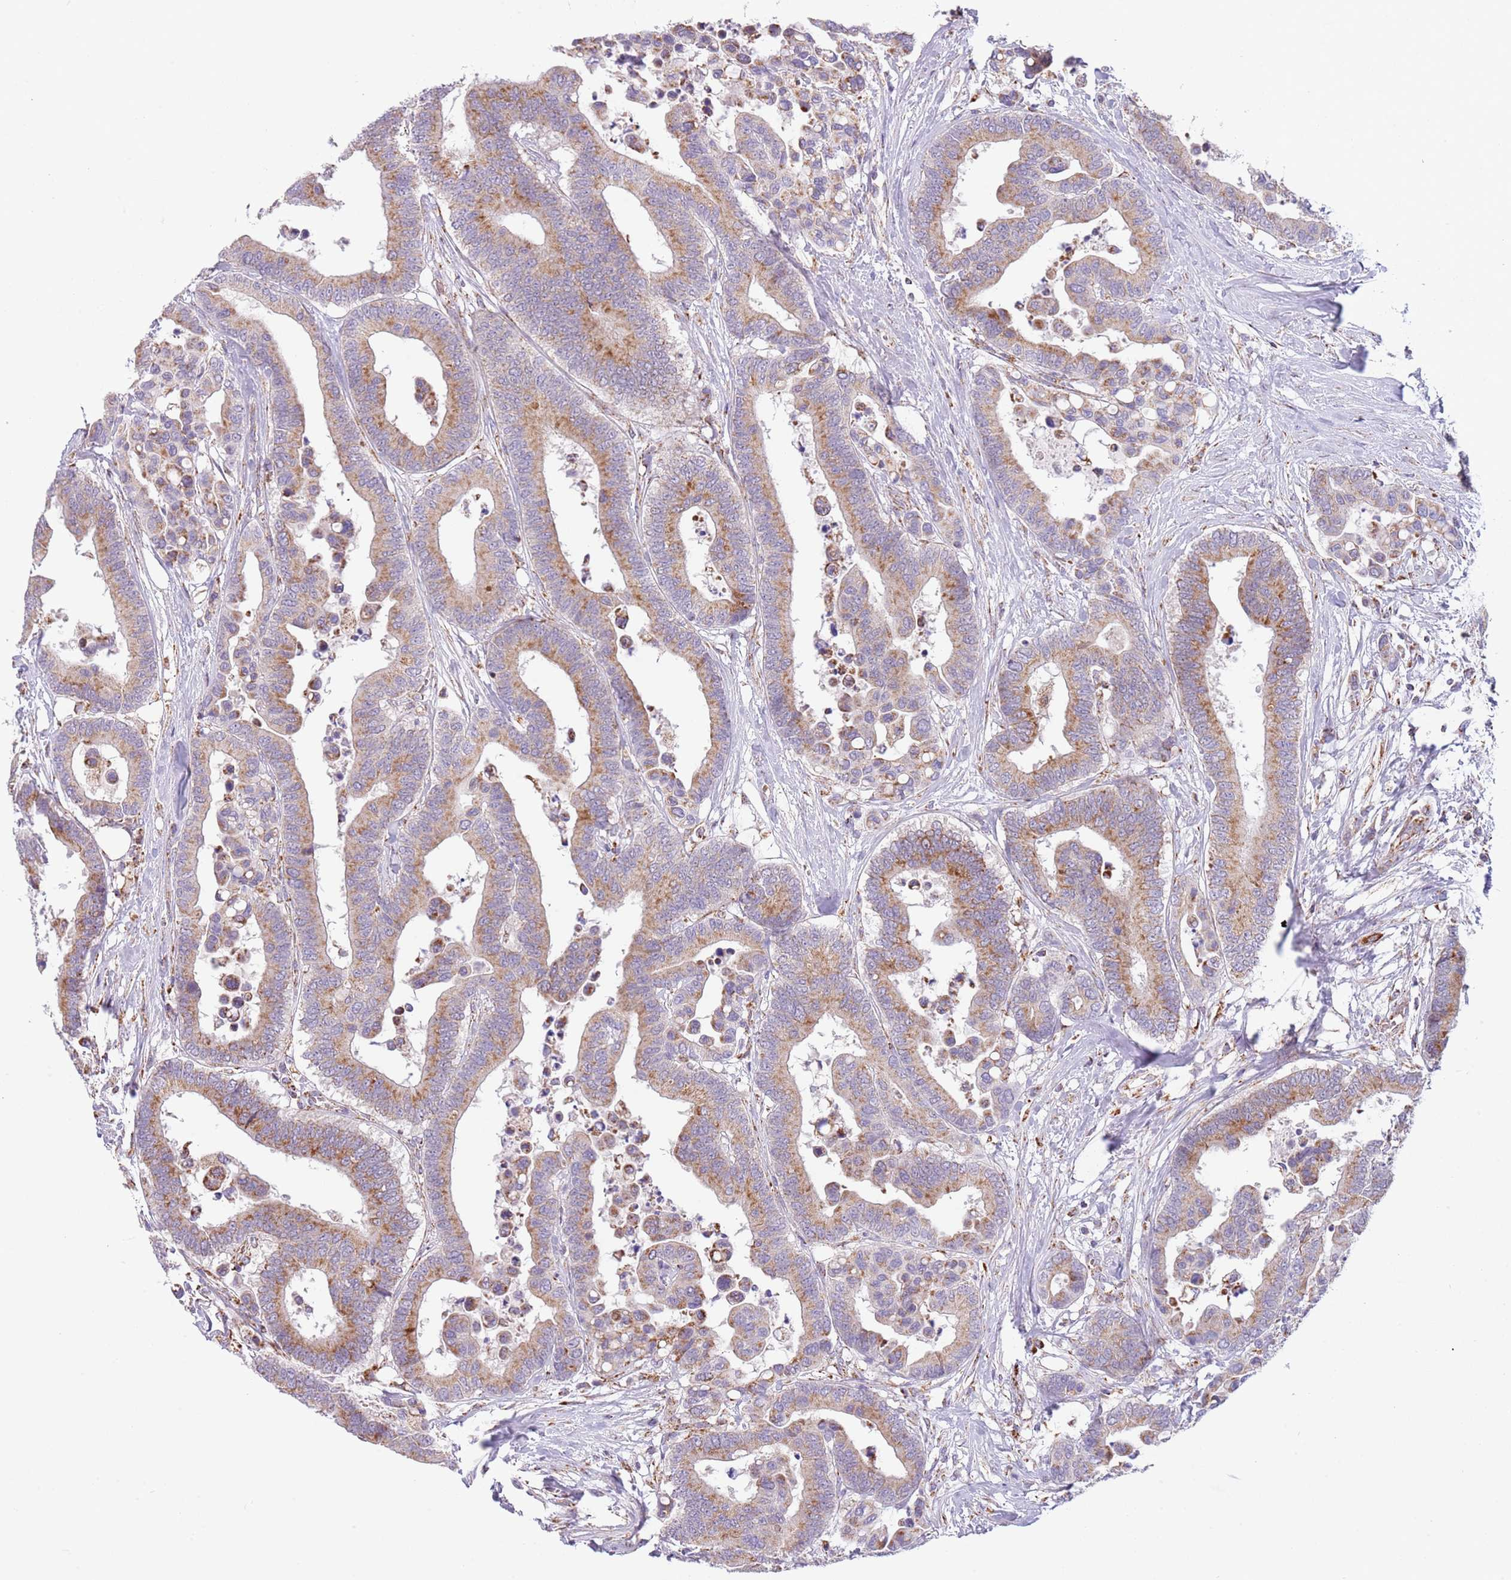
{"staining": {"intensity": "moderate", "quantity": ">75%", "location": "cytoplasmic/membranous"}, "tissue": "colorectal cancer", "cell_type": "Tumor cells", "image_type": "cancer", "snomed": [{"axis": "morphology", "description": "Adenocarcinoma, NOS"}, {"axis": "topography", "description": "Colon"}], "caption": "Colorectal adenocarcinoma stained for a protein (brown) displays moderate cytoplasmic/membranous positive staining in about >75% of tumor cells.", "gene": "LHX6", "patient": {"sex": "male", "age": 82}}